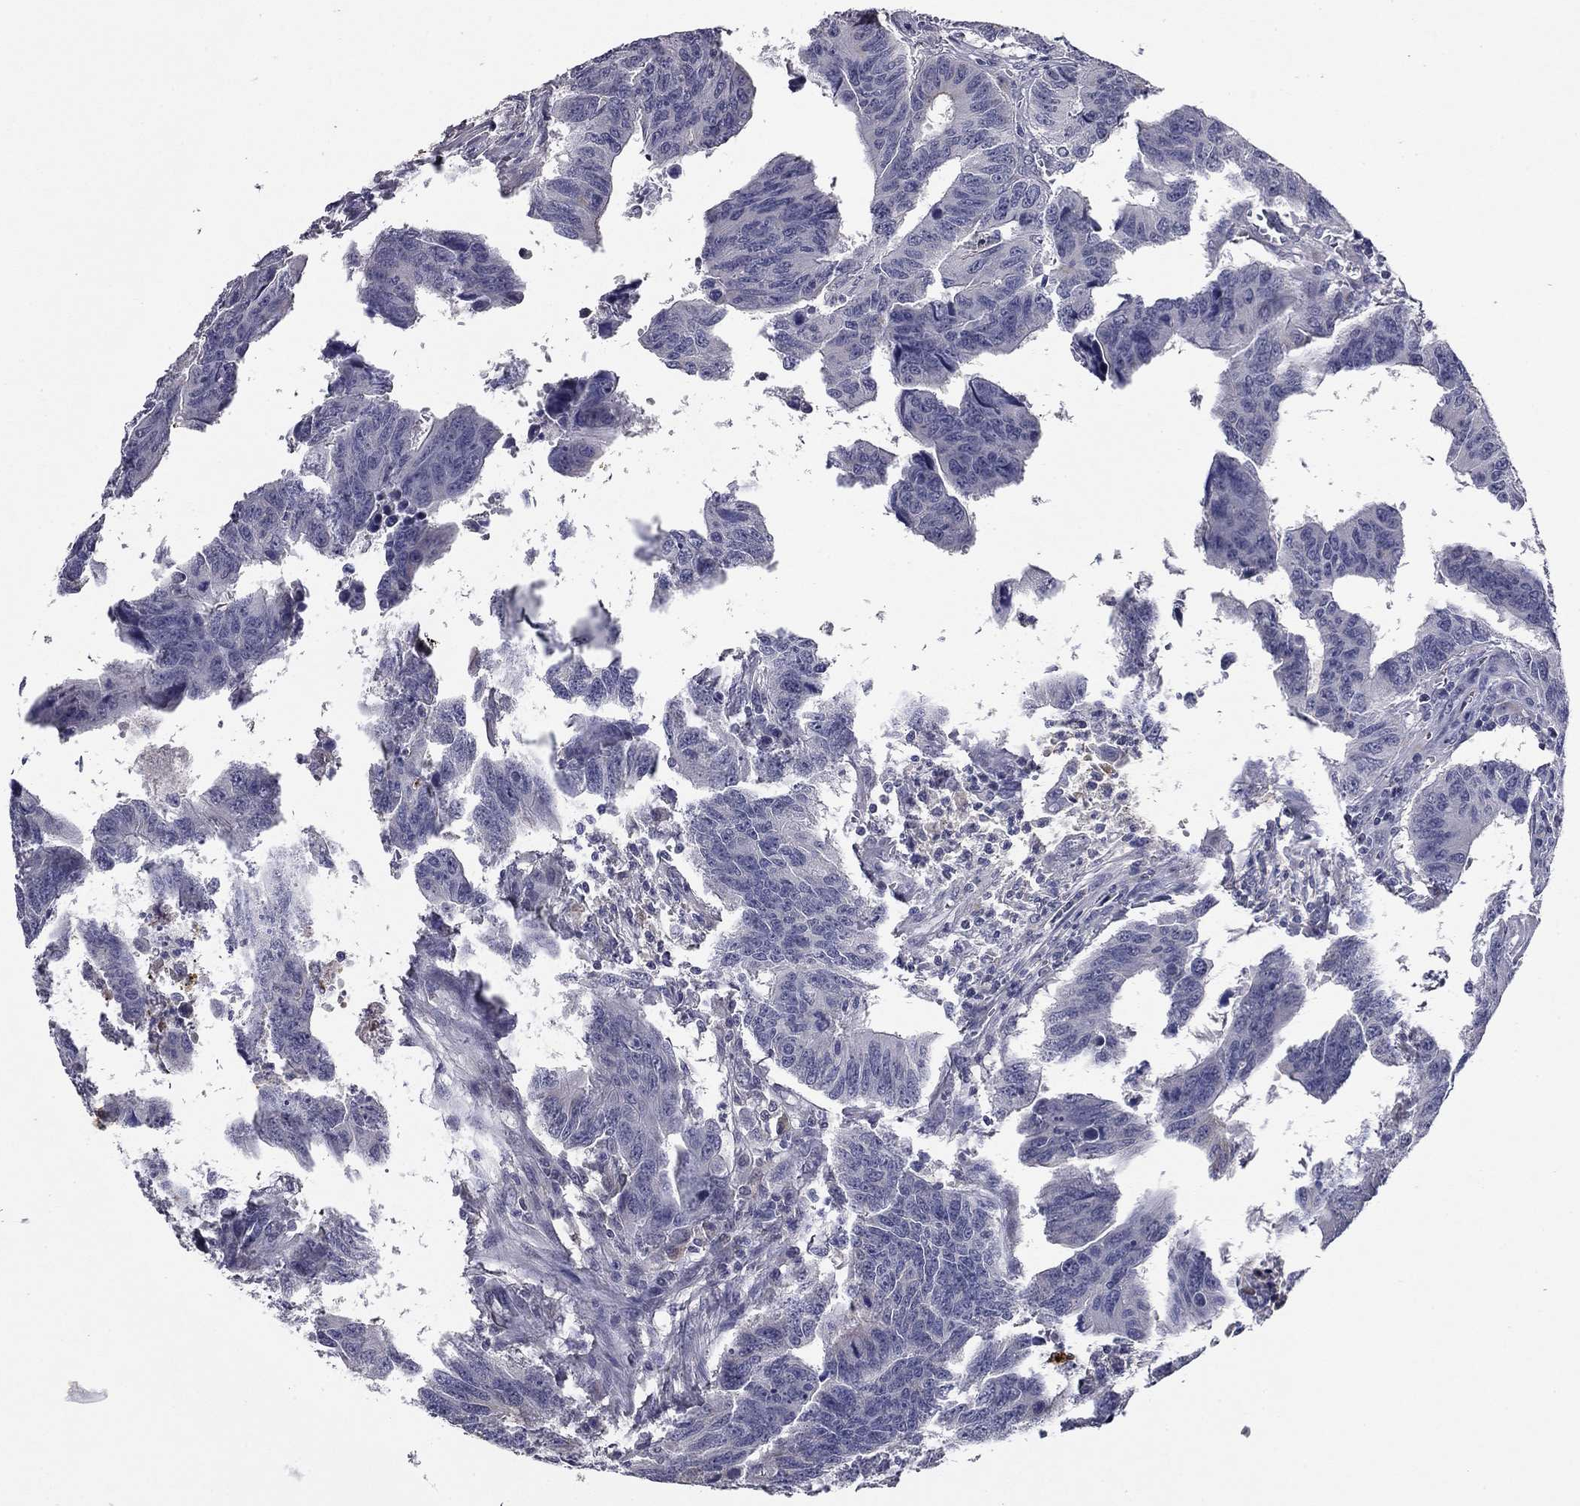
{"staining": {"intensity": "negative", "quantity": "none", "location": "none"}, "tissue": "colorectal cancer", "cell_type": "Tumor cells", "image_type": "cancer", "snomed": [{"axis": "morphology", "description": "Adenocarcinoma, NOS"}, {"axis": "topography", "description": "Appendix"}, {"axis": "topography", "description": "Colon"}, {"axis": "topography", "description": "Cecum"}, {"axis": "topography", "description": "Colon asc"}], "caption": "This is an IHC micrograph of colorectal adenocarcinoma. There is no positivity in tumor cells.", "gene": "COL2A1", "patient": {"sex": "female", "age": 85}}